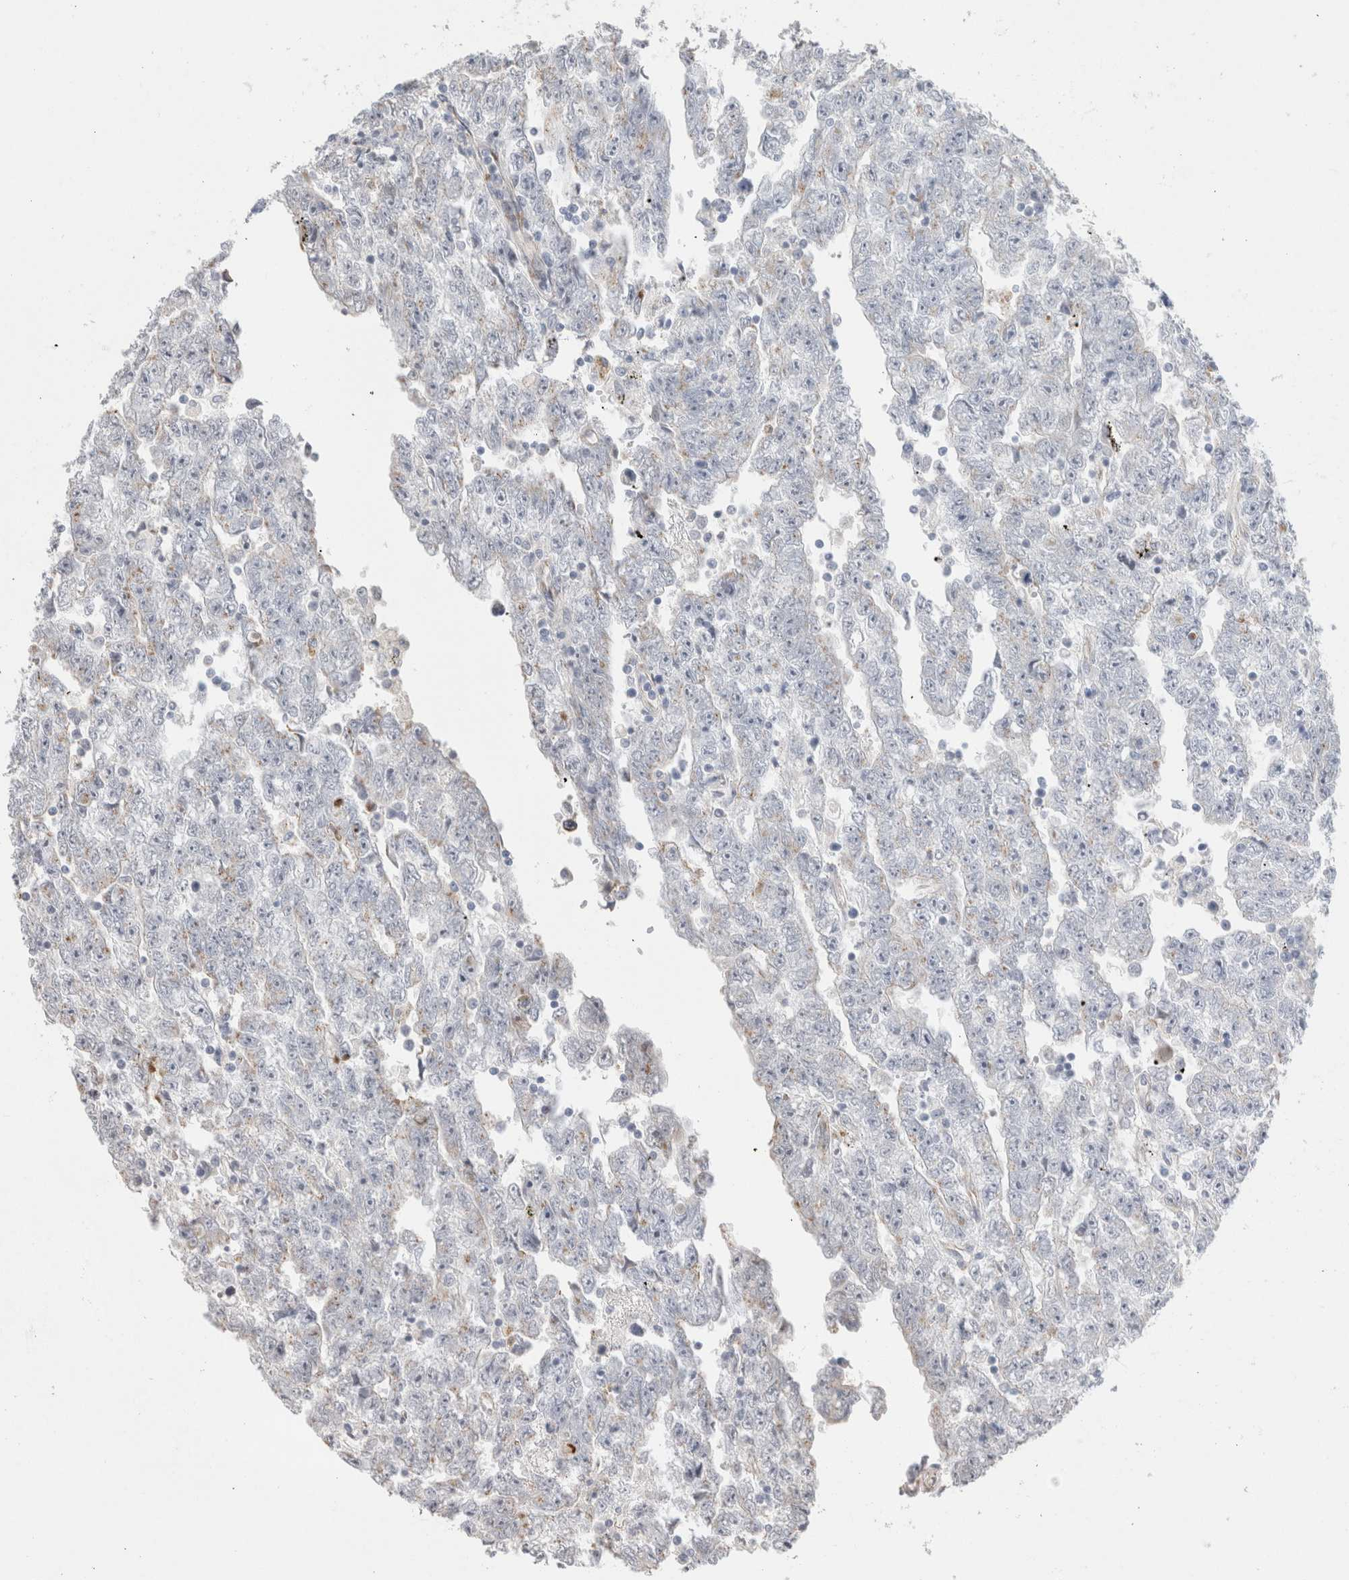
{"staining": {"intensity": "weak", "quantity": "<25%", "location": "cytoplasmic/membranous"}, "tissue": "testis cancer", "cell_type": "Tumor cells", "image_type": "cancer", "snomed": [{"axis": "morphology", "description": "Carcinoma, Embryonal, NOS"}, {"axis": "topography", "description": "Testis"}], "caption": "Immunohistochemistry of embryonal carcinoma (testis) displays no staining in tumor cells.", "gene": "CAAP1", "patient": {"sex": "male", "age": 25}}